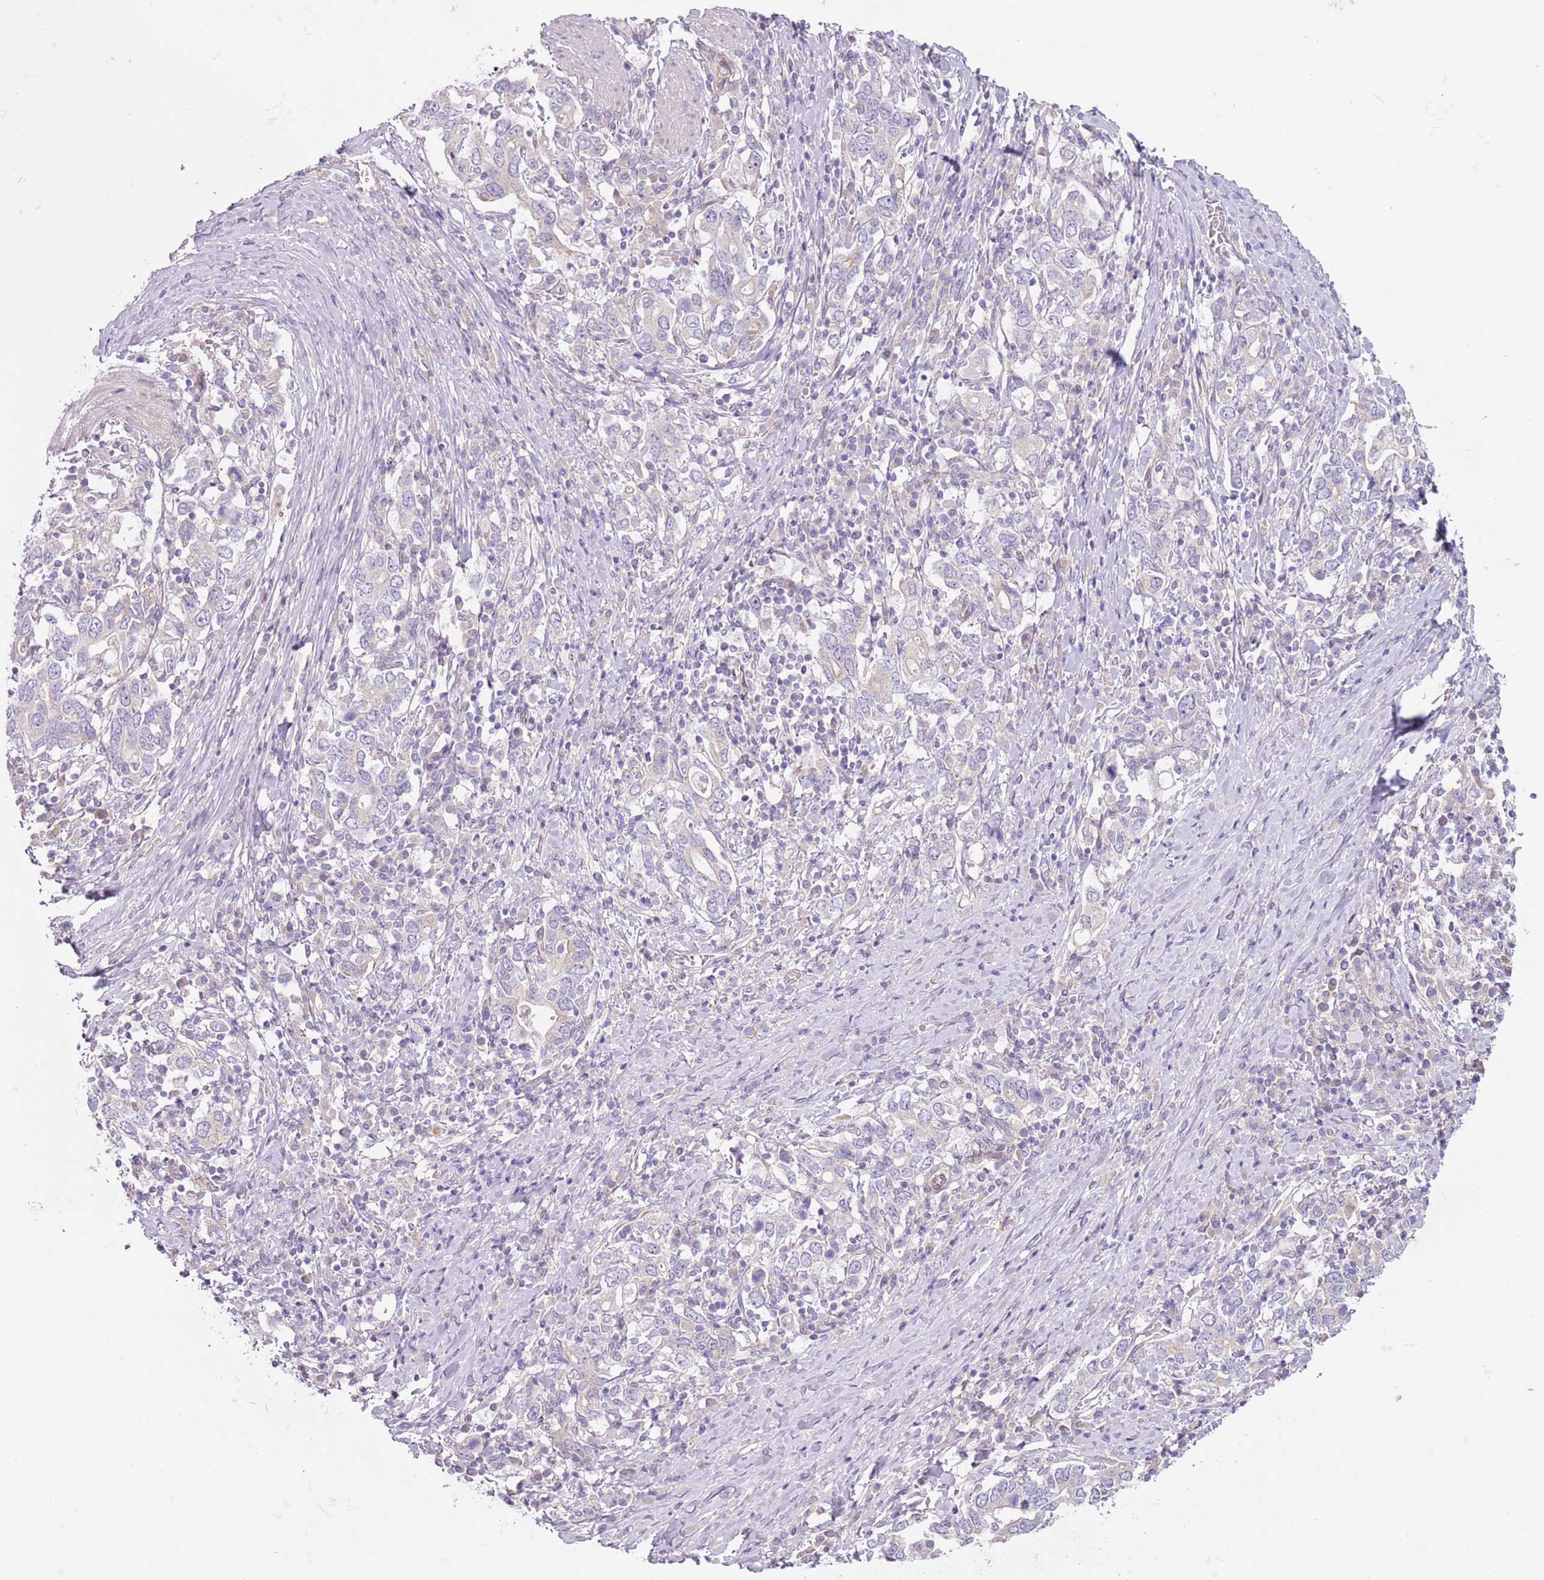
{"staining": {"intensity": "negative", "quantity": "none", "location": "none"}, "tissue": "stomach cancer", "cell_type": "Tumor cells", "image_type": "cancer", "snomed": [{"axis": "morphology", "description": "Adenocarcinoma, NOS"}, {"axis": "topography", "description": "Stomach, upper"}, {"axis": "topography", "description": "Stomach"}], "caption": "A high-resolution micrograph shows IHC staining of stomach adenocarcinoma, which displays no significant expression in tumor cells.", "gene": "MRO", "patient": {"sex": "male", "age": 62}}